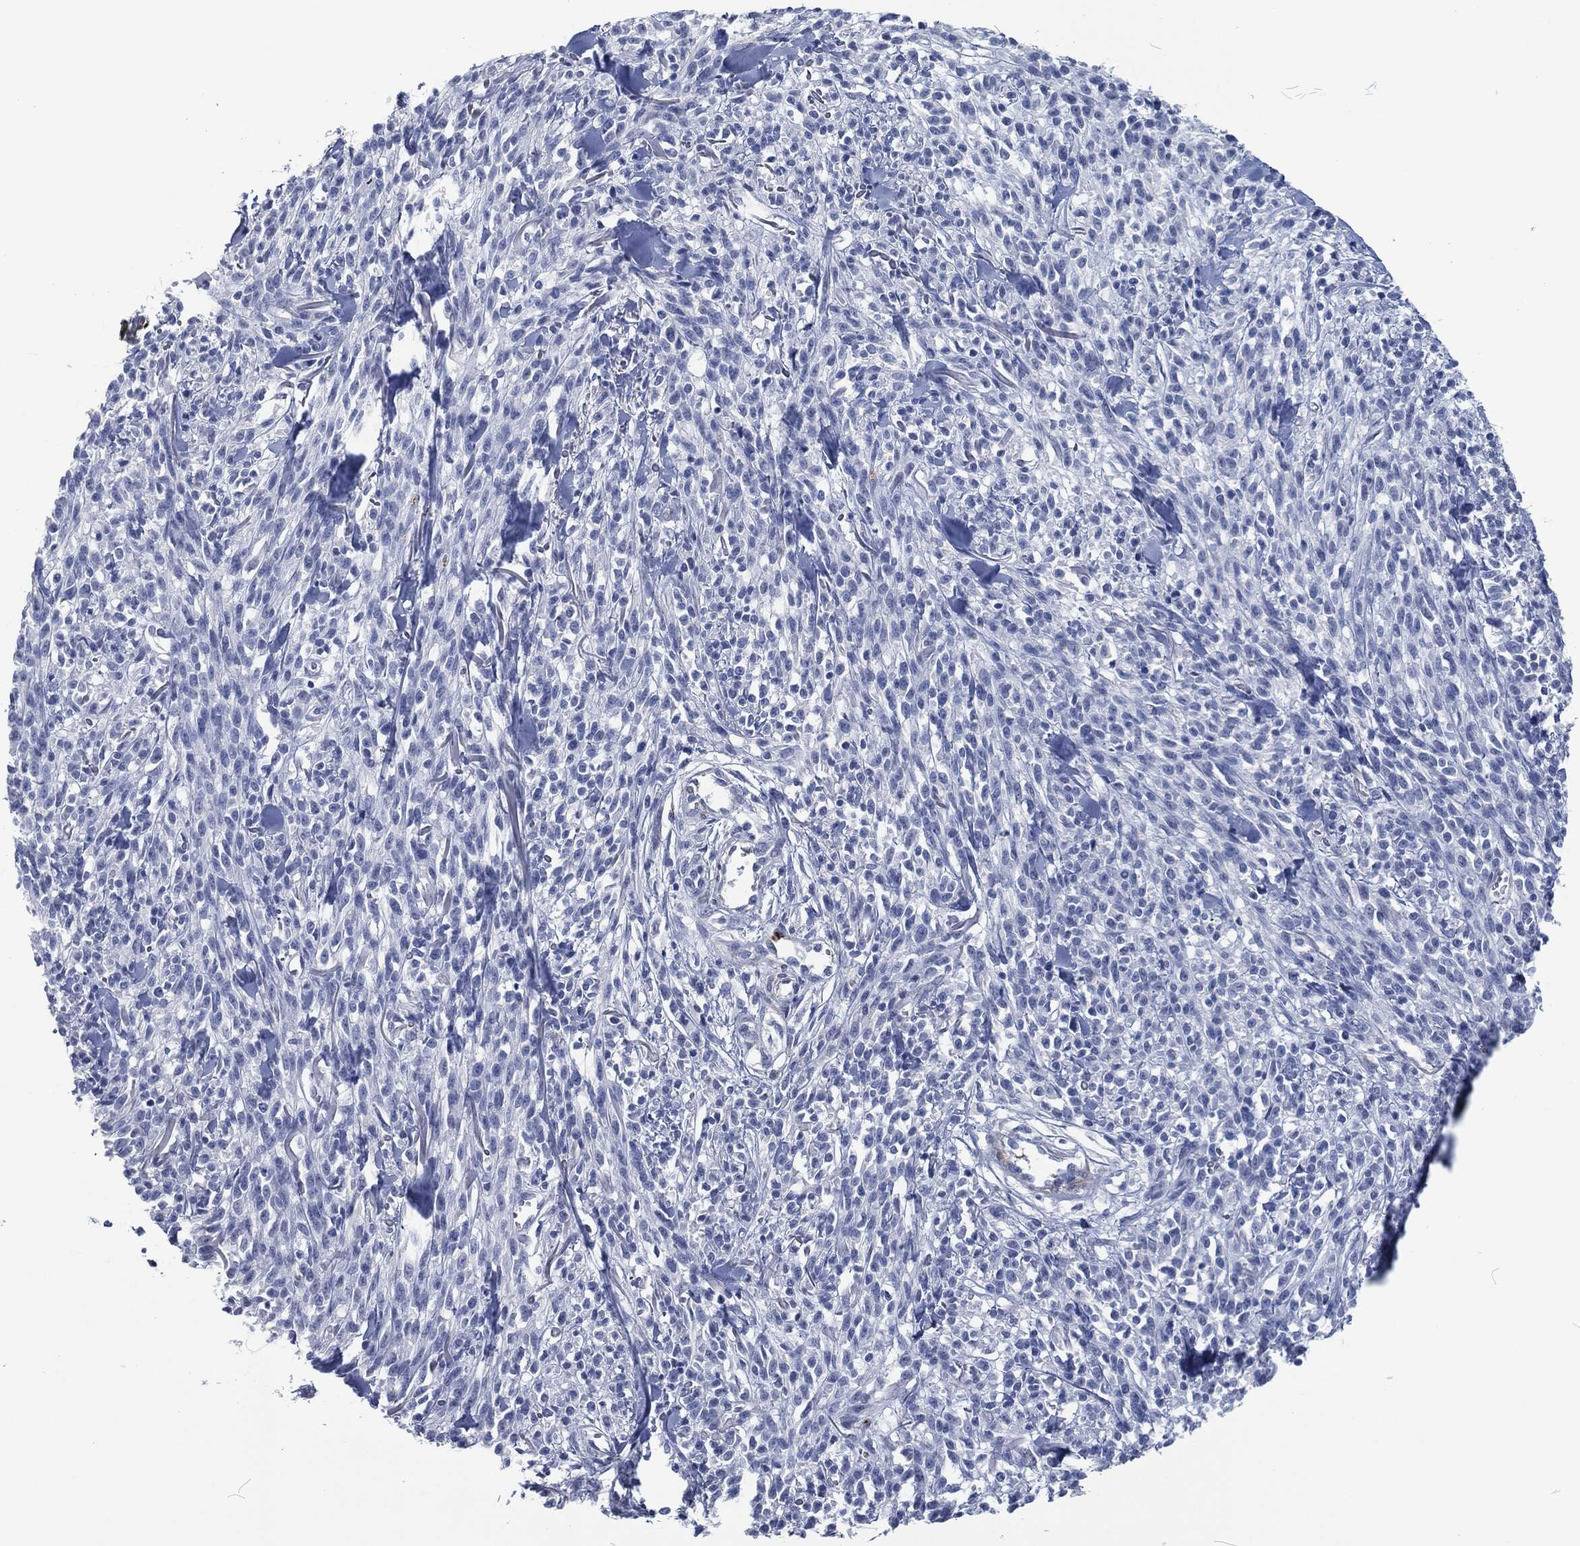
{"staining": {"intensity": "negative", "quantity": "none", "location": "none"}, "tissue": "melanoma", "cell_type": "Tumor cells", "image_type": "cancer", "snomed": [{"axis": "morphology", "description": "Malignant melanoma, NOS"}, {"axis": "topography", "description": "Skin"}, {"axis": "topography", "description": "Skin of trunk"}], "caption": "Melanoma stained for a protein using immunohistochemistry shows no expression tumor cells.", "gene": "MPO", "patient": {"sex": "male", "age": 74}}